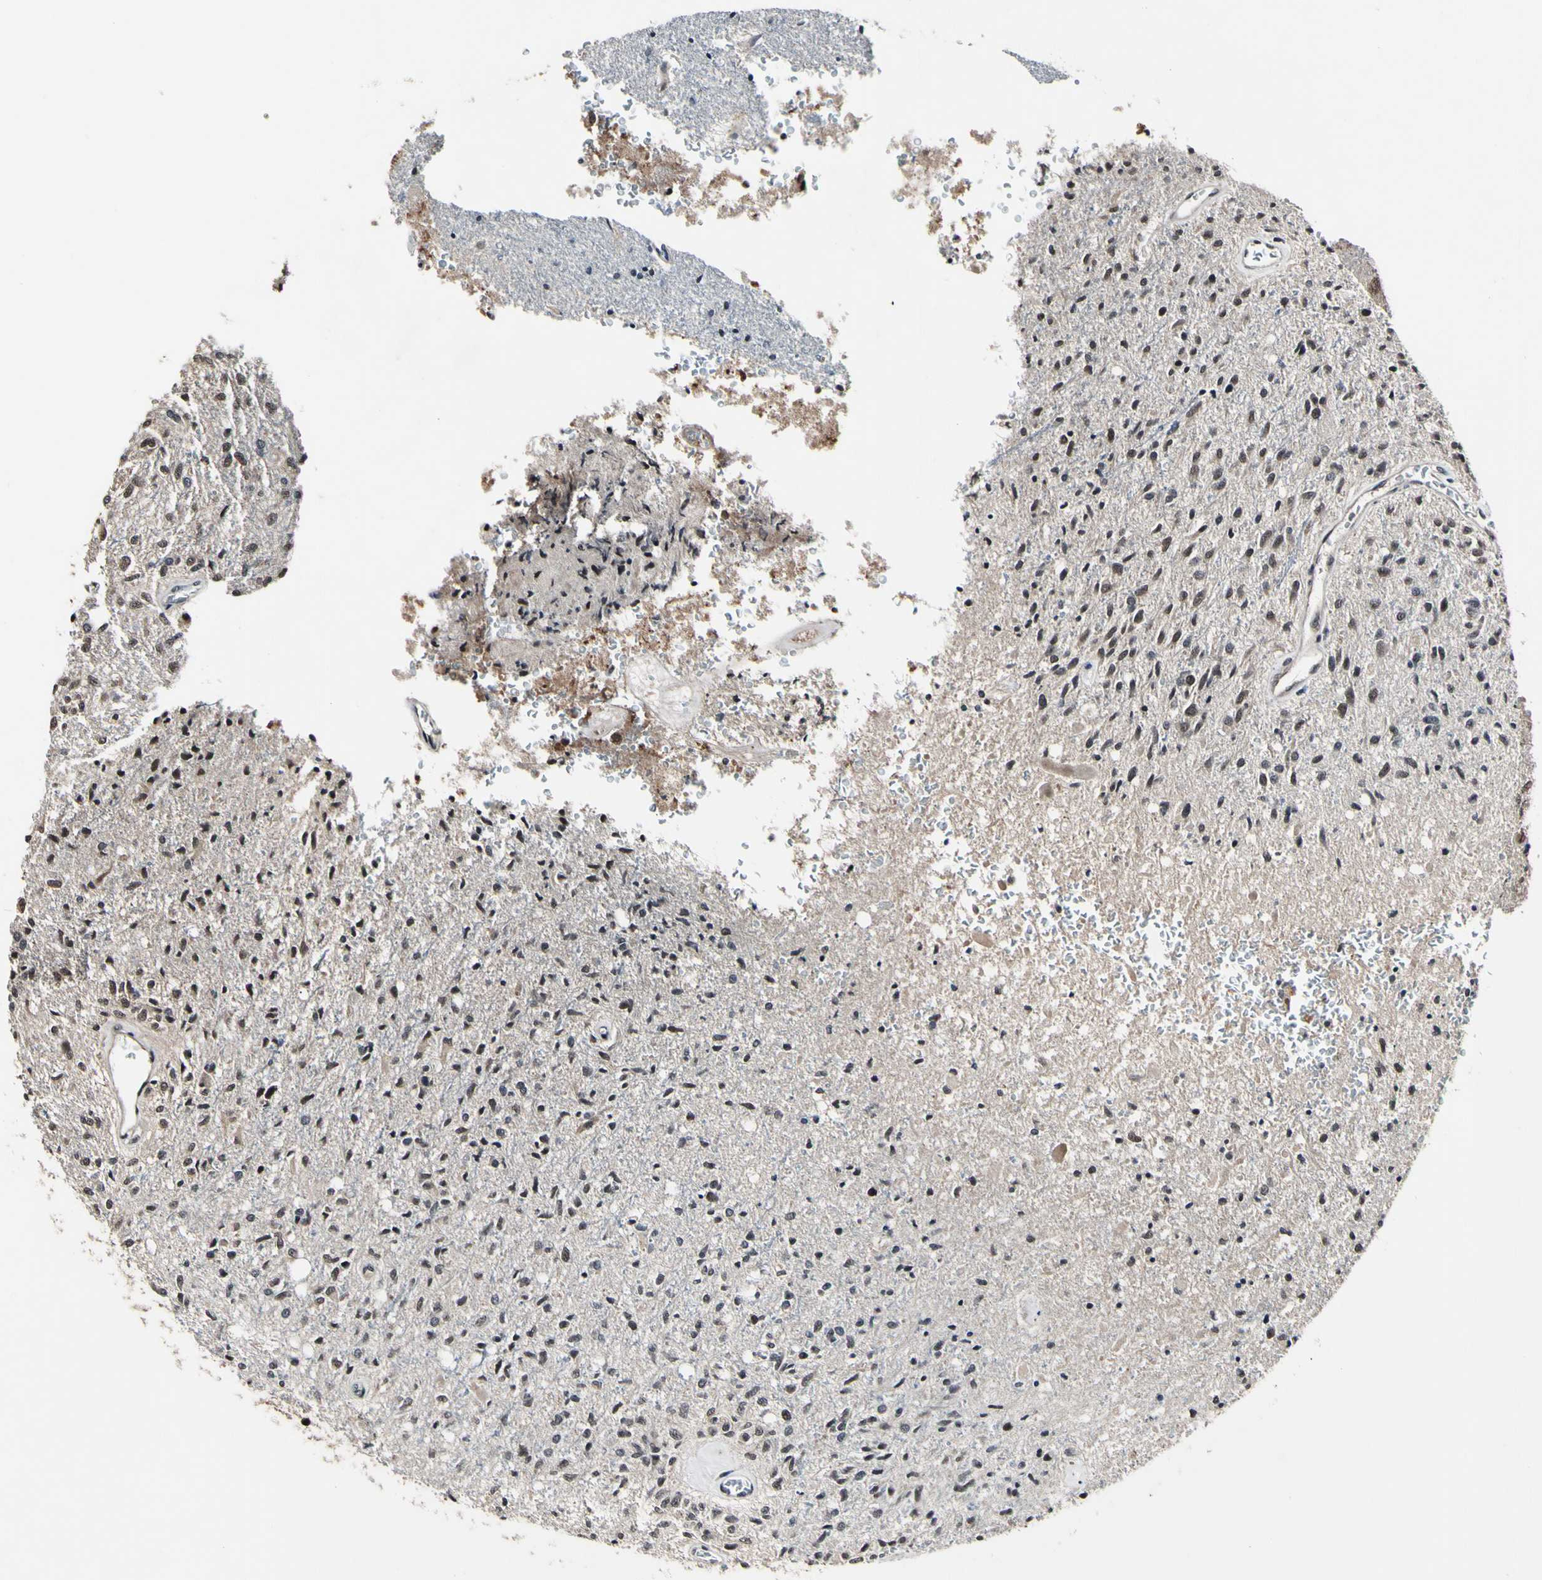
{"staining": {"intensity": "weak", "quantity": ">75%", "location": "cytoplasmic/membranous,nuclear"}, "tissue": "glioma", "cell_type": "Tumor cells", "image_type": "cancer", "snomed": [{"axis": "morphology", "description": "Normal tissue, NOS"}, {"axis": "morphology", "description": "Glioma, malignant, High grade"}, {"axis": "topography", "description": "Cerebral cortex"}], "caption": "Malignant glioma (high-grade) stained with a brown dye reveals weak cytoplasmic/membranous and nuclear positive positivity in approximately >75% of tumor cells.", "gene": "PSMD10", "patient": {"sex": "male", "age": 77}}